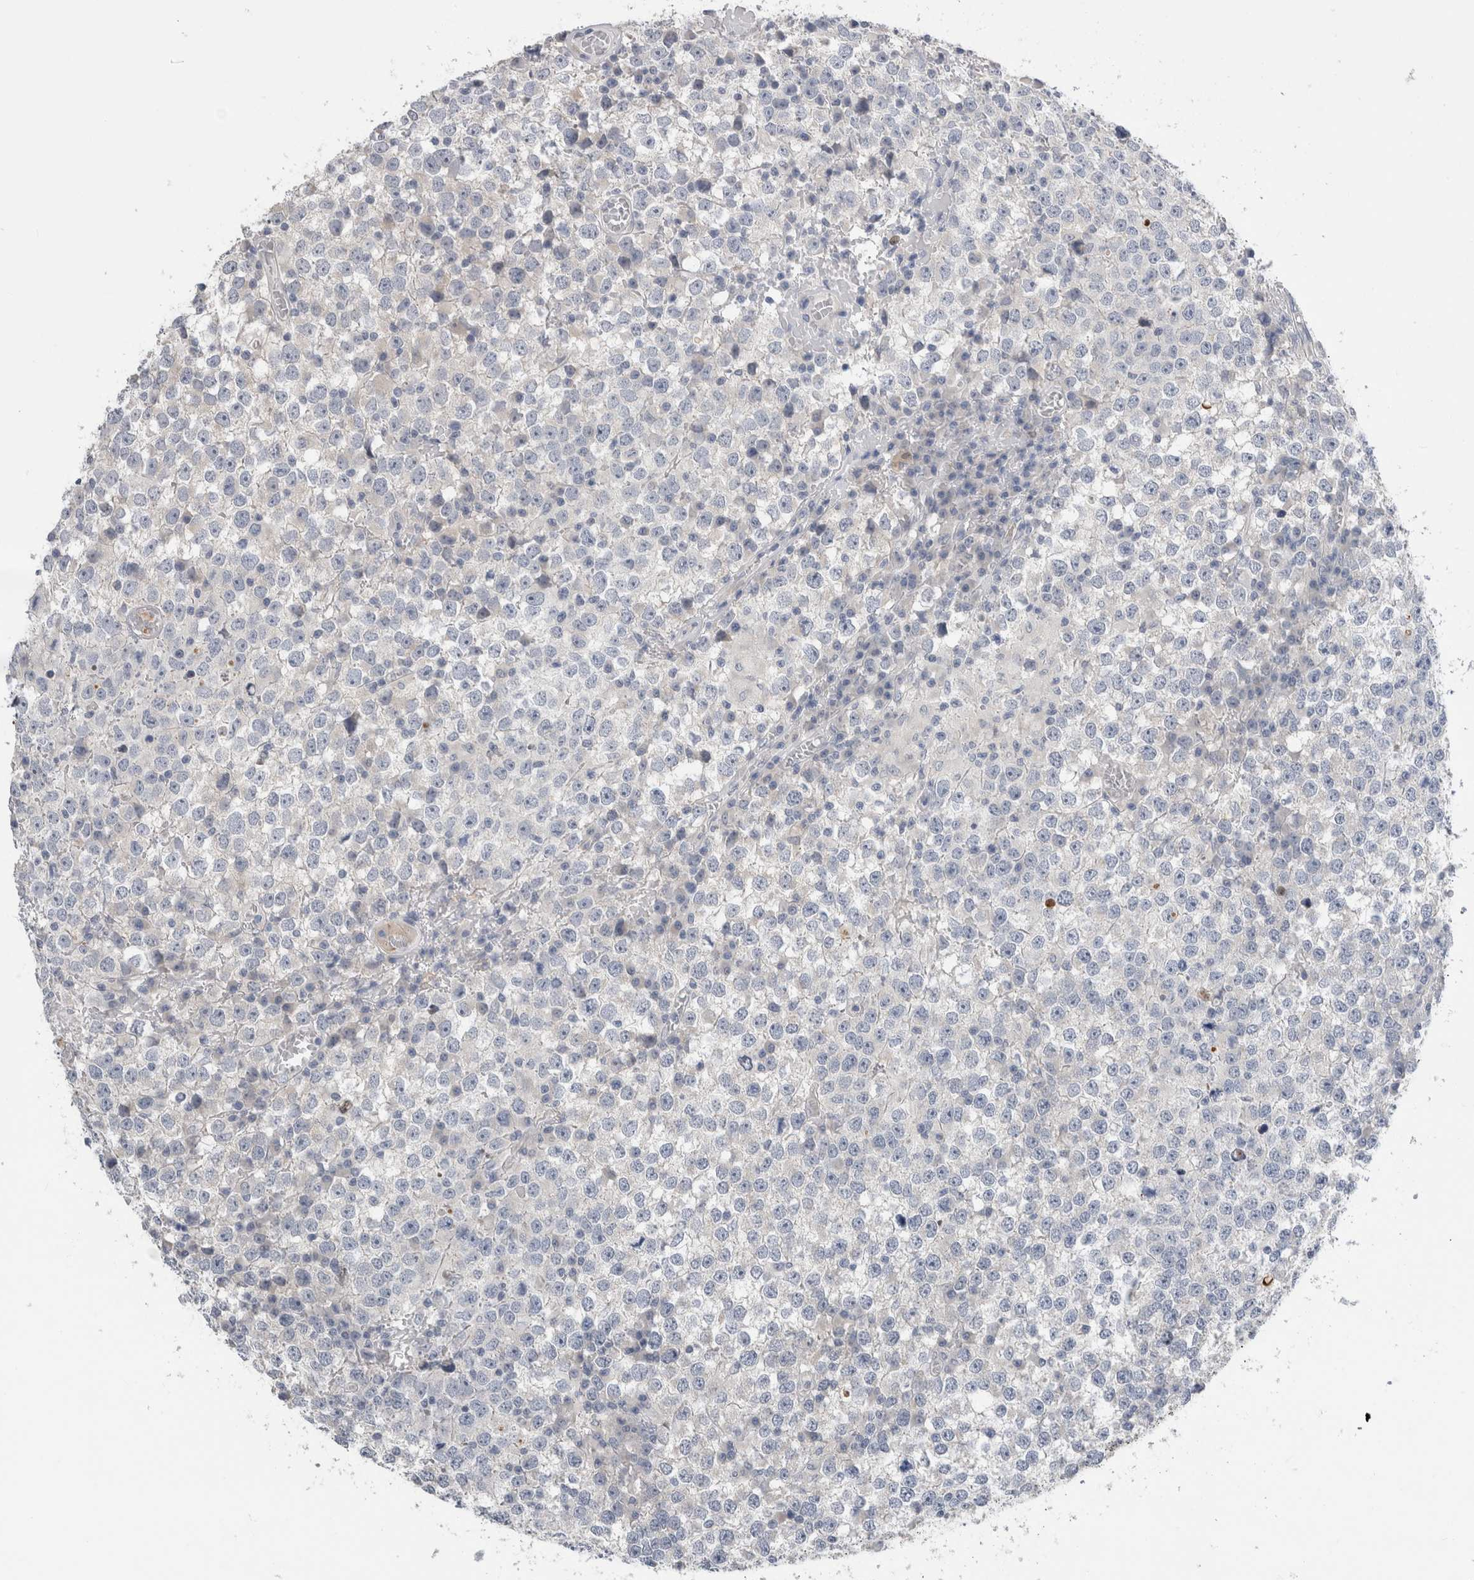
{"staining": {"intensity": "negative", "quantity": "none", "location": "none"}, "tissue": "testis cancer", "cell_type": "Tumor cells", "image_type": "cancer", "snomed": [{"axis": "morphology", "description": "Seminoma, NOS"}, {"axis": "topography", "description": "Testis"}], "caption": "Immunohistochemistry image of human testis cancer stained for a protein (brown), which exhibits no positivity in tumor cells.", "gene": "SLC20A2", "patient": {"sex": "male", "age": 65}}